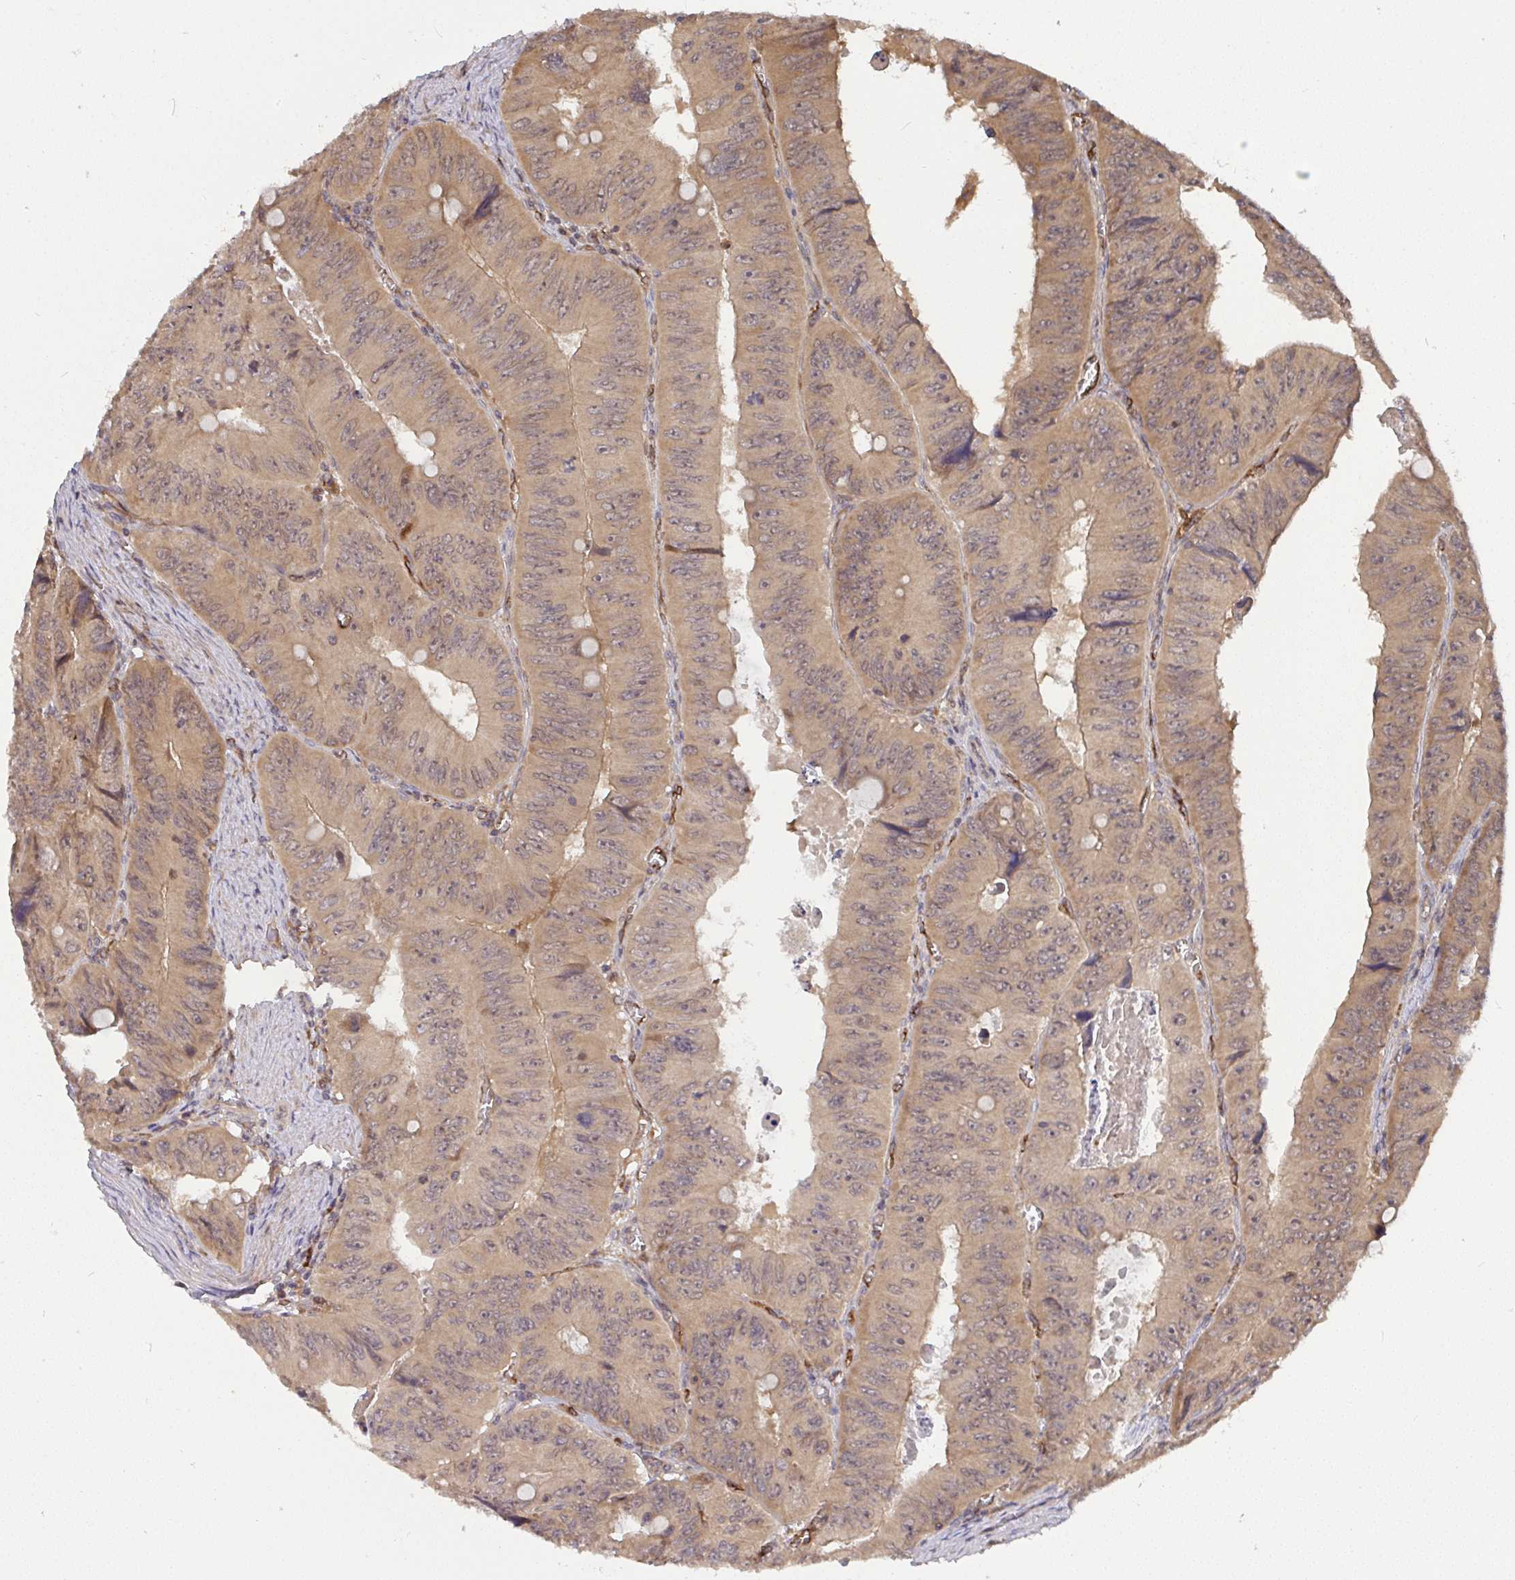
{"staining": {"intensity": "weak", "quantity": ">75%", "location": "cytoplasmic/membranous,nuclear"}, "tissue": "colorectal cancer", "cell_type": "Tumor cells", "image_type": "cancer", "snomed": [{"axis": "morphology", "description": "Adenocarcinoma, NOS"}, {"axis": "topography", "description": "Colon"}], "caption": "IHC of human colorectal cancer demonstrates low levels of weak cytoplasmic/membranous and nuclear staining in about >75% of tumor cells.", "gene": "TIGAR", "patient": {"sex": "female", "age": 84}}